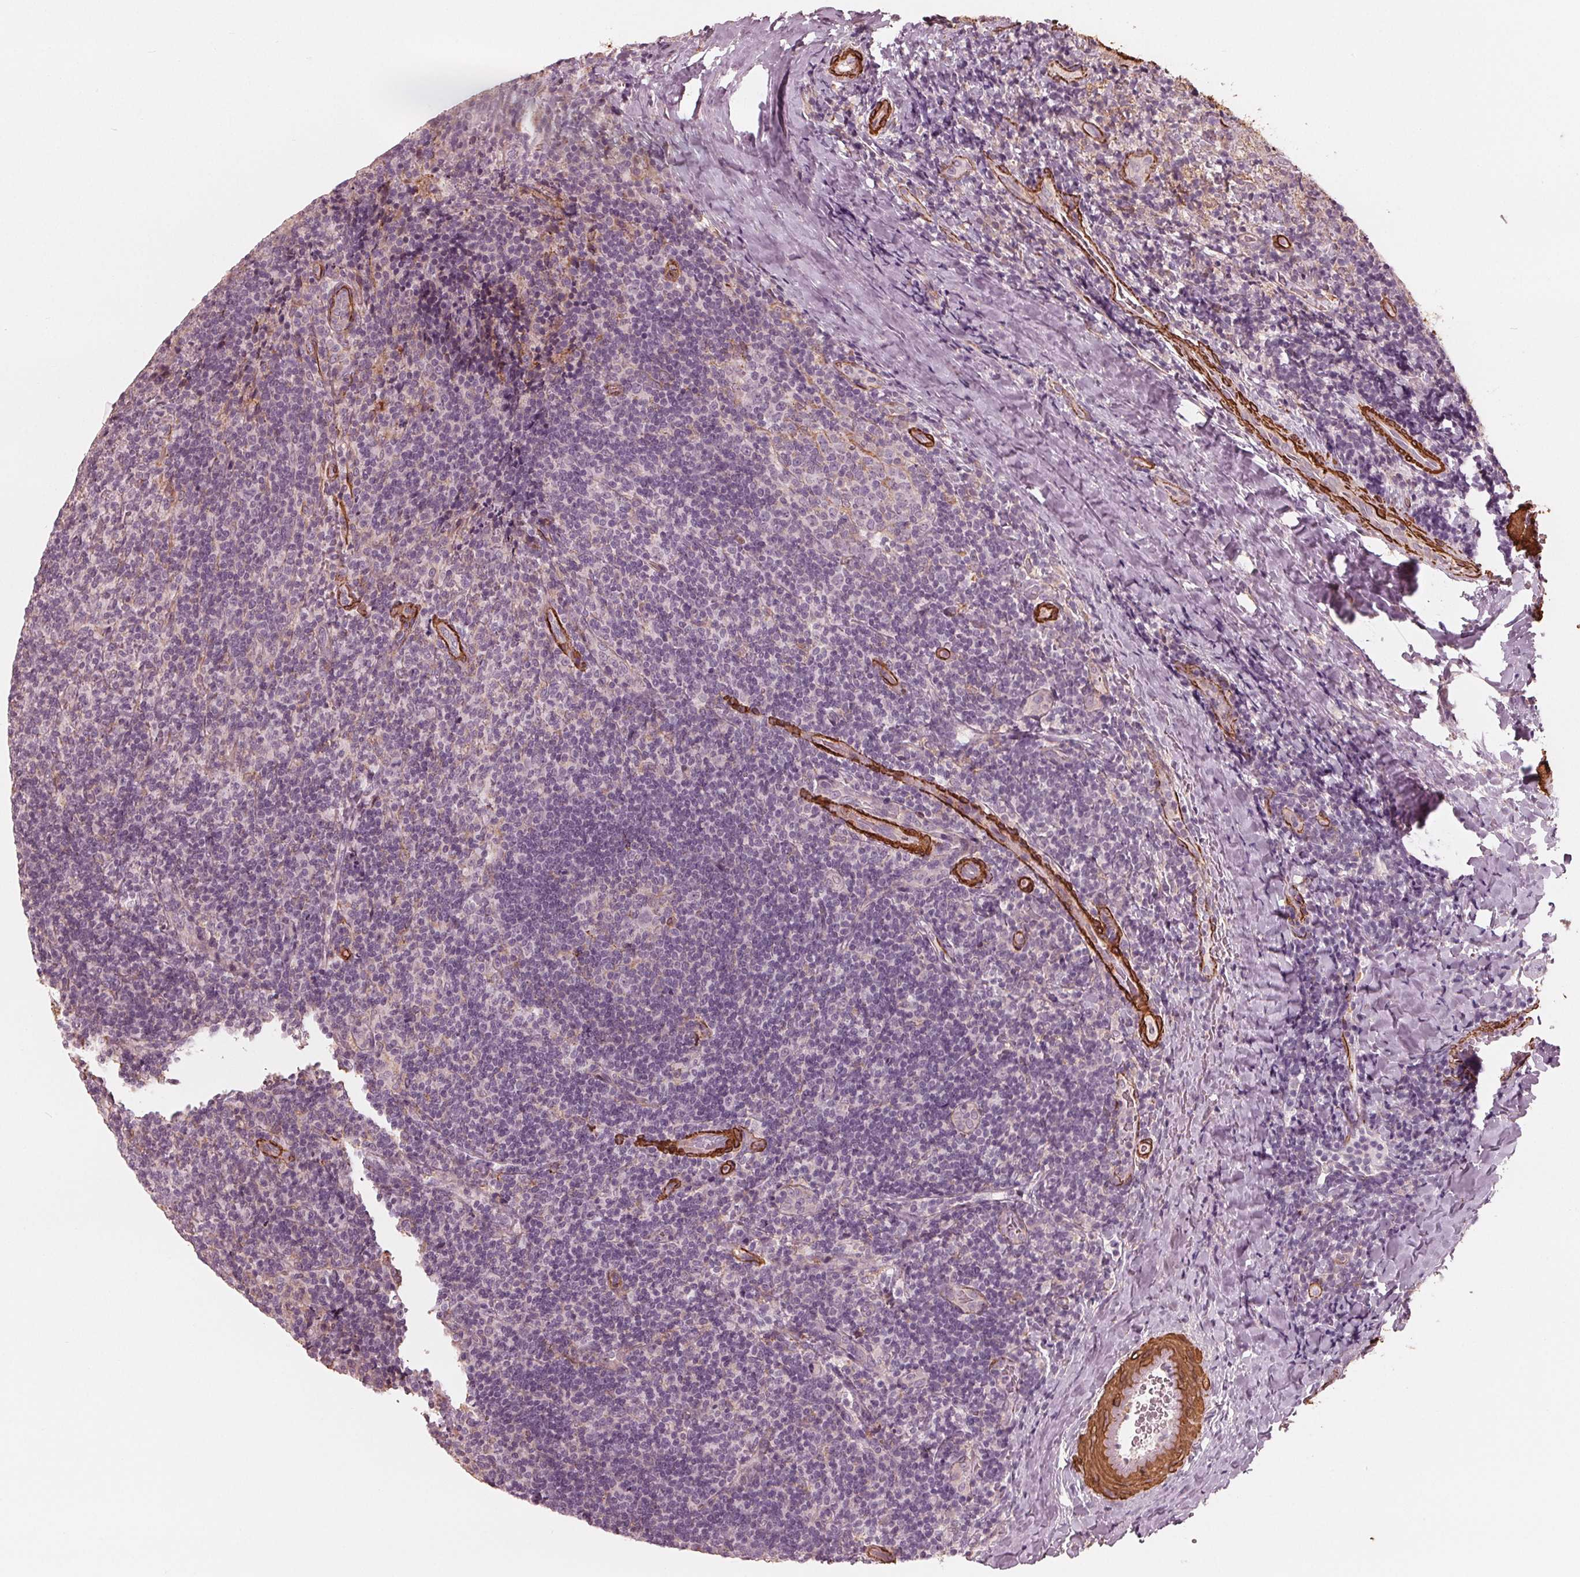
{"staining": {"intensity": "negative", "quantity": "none", "location": "none"}, "tissue": "tonsil", "cell_type": "Germinal center cells", "image_type": "normal", "snomed": [{"axis": "morphology", "description": "Normal tissue, NOS"}, {"axis": "topography", "description": "Tonsil"}], "caption": "The photomicrograph exhibits no significant expression in germinal center cells of tonsil. (DAB IHC with hematoxylin counter stain).", "gene": "MIER3", "patient": {"sex": "male", "age": 17}}